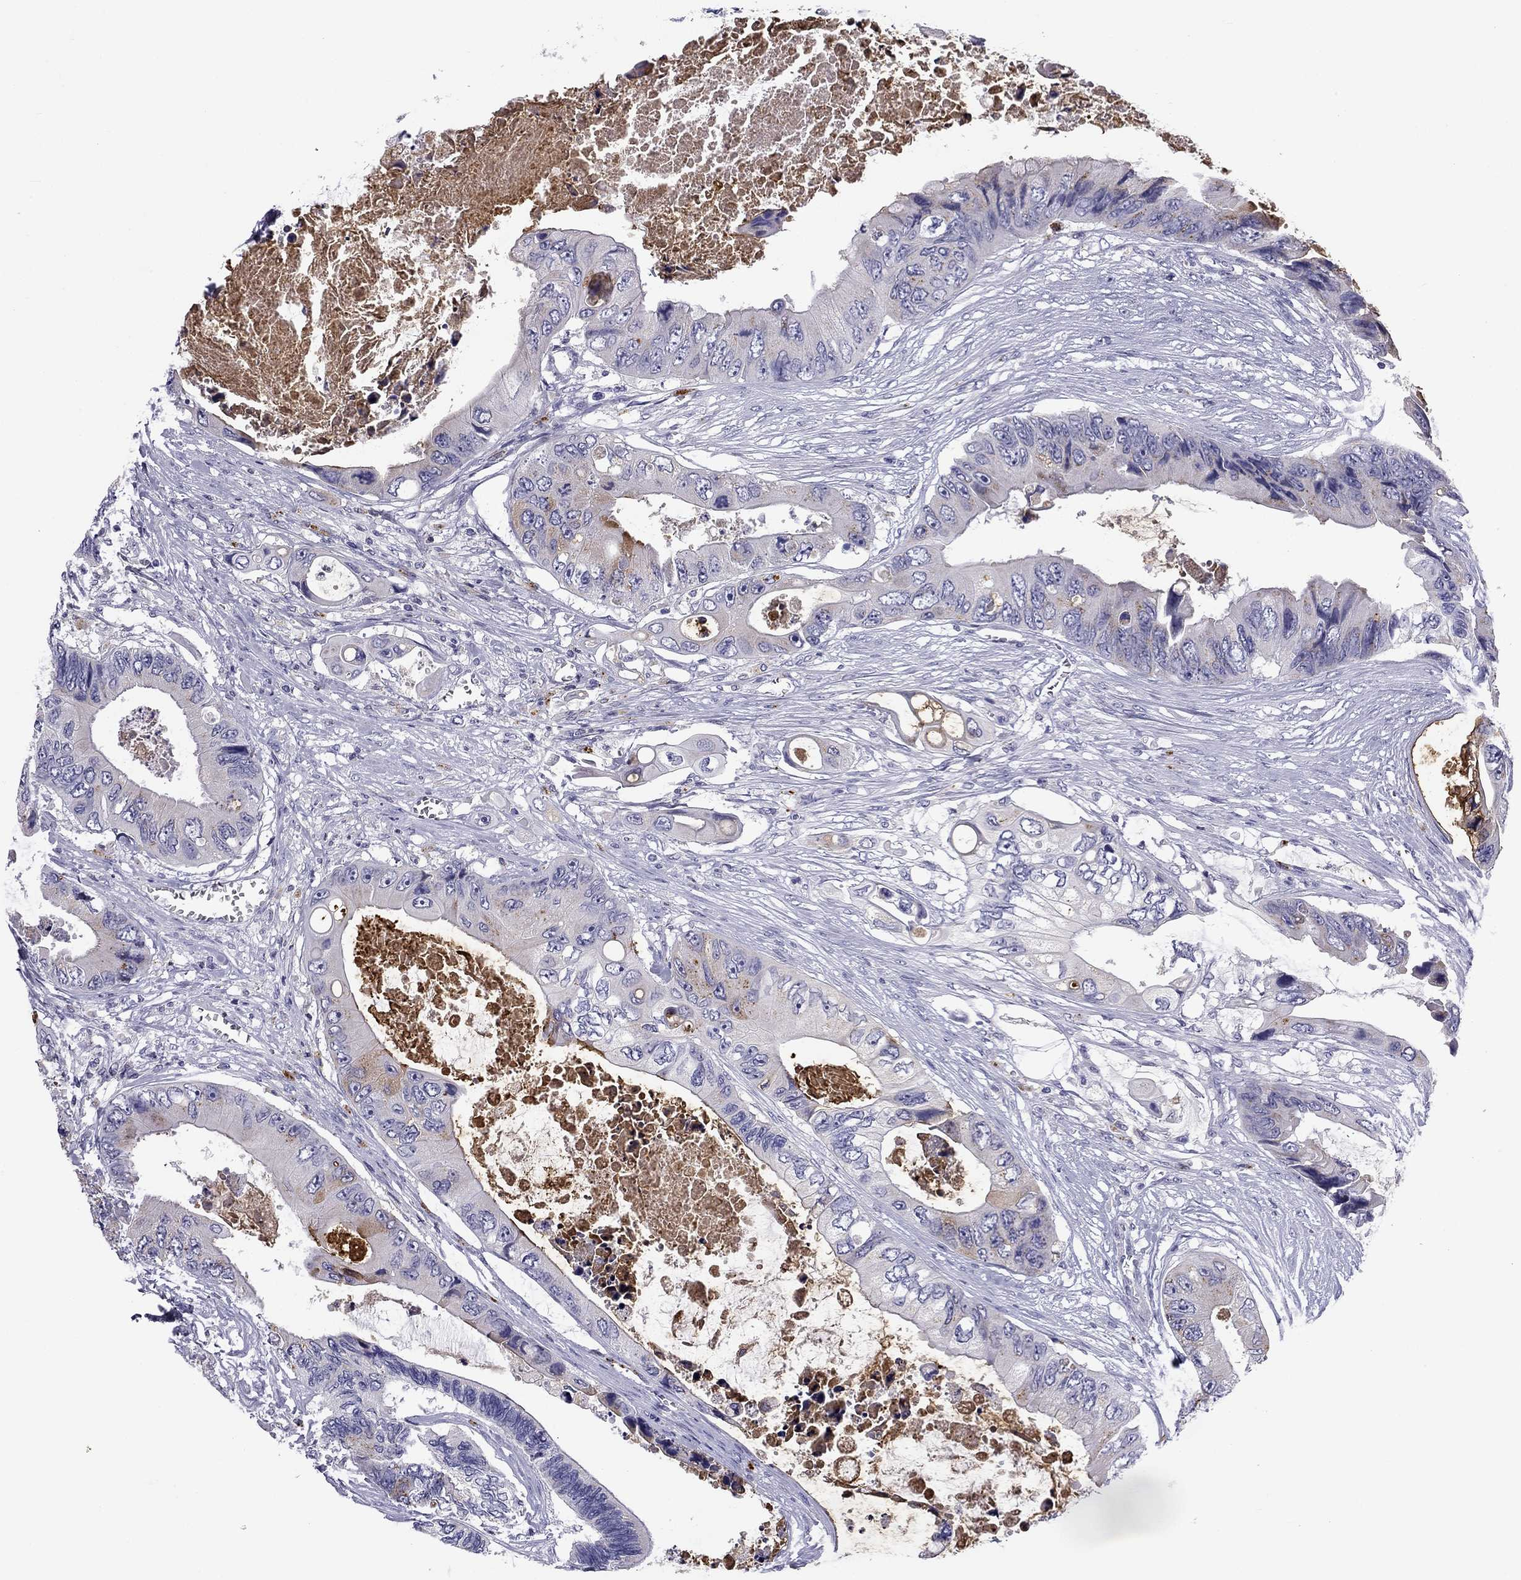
{"staining": {"intensity": "moderate", "quantity": "25%-75%", "location": "cytoplasmic/membranous"}, "tissue": "colorectal cancer", "cell_type": "Tumor cells", "image_type": "cancer", "snomed": [{"axis": "morphology", "description": "Adenocarcinoma, NOS"}, {"axis": "topography", "description": "Rectum"}], "caption": "Human adenocarcinoma (colorectal) stained with a protein marker shows moderate staining in tumor cells.", "gene": "CLPSL2", "patient": {"sex": "male", "age": 63}}